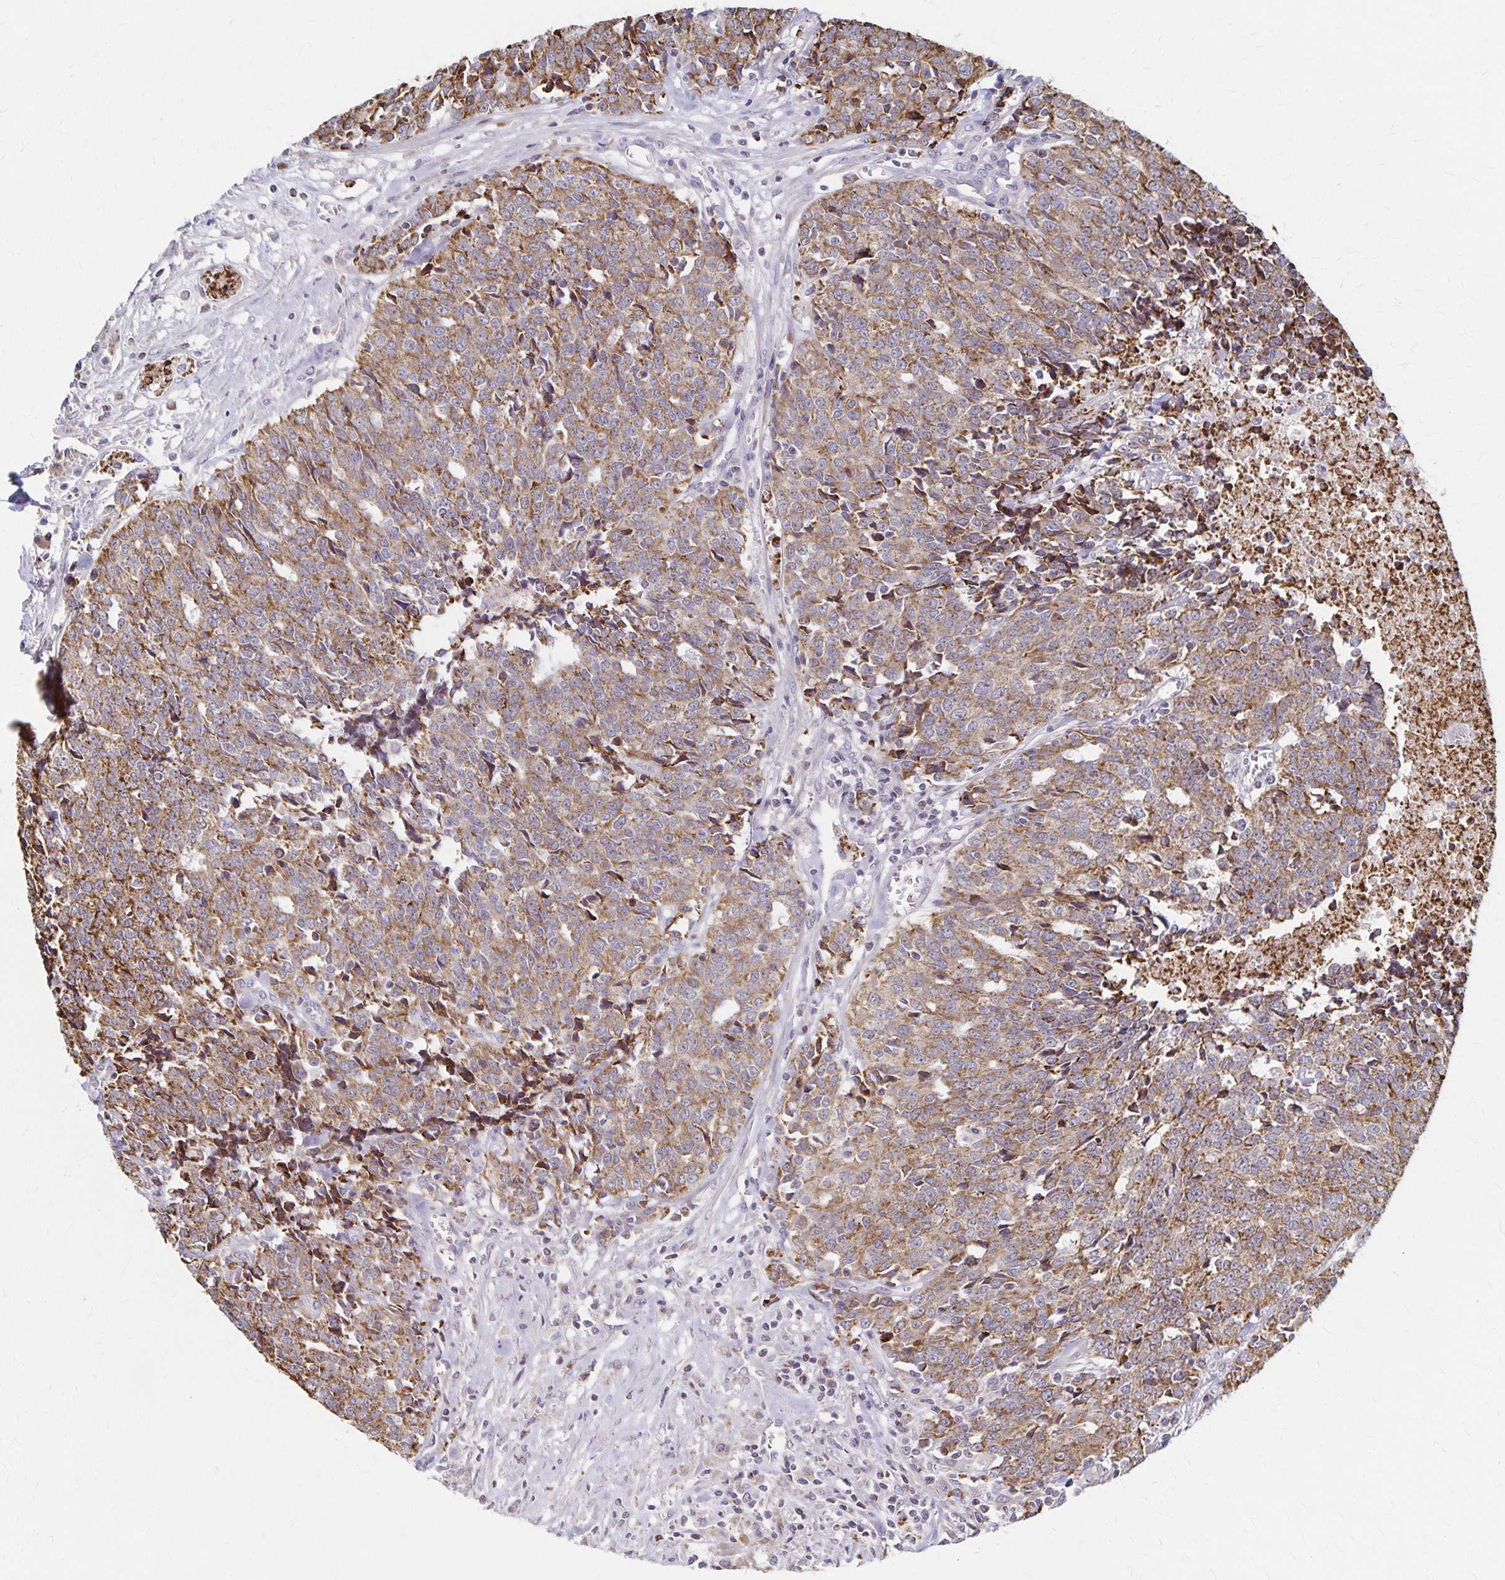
{"staining": {"intensity": "moderate", "quantity": ">75%", "location": "cytoplasmic/membranous"}, "tissue": "prostate cancer", "cell_type": "Tumor cells", "image_type": "cancer", "snomed": [{"axis": "morphology", "description": "Adenocarcinoma, High grade"}, {"axis": "topography", "description": "Prostate and seminal vesicle, NOS"}], "caption": "Prostate adenocarcinoma (high-grade) stained with immunohistochemistry exhibits moderate cytoplasmic/membranous expression in approximately >75% of tumor cells. The staining was performed using DAB, with brown indicating positive protein expression. Nuclei are stained blue with hematoxylin.", "gene": "DYRK4", "patient": {"sex": "male", "age": 60}}